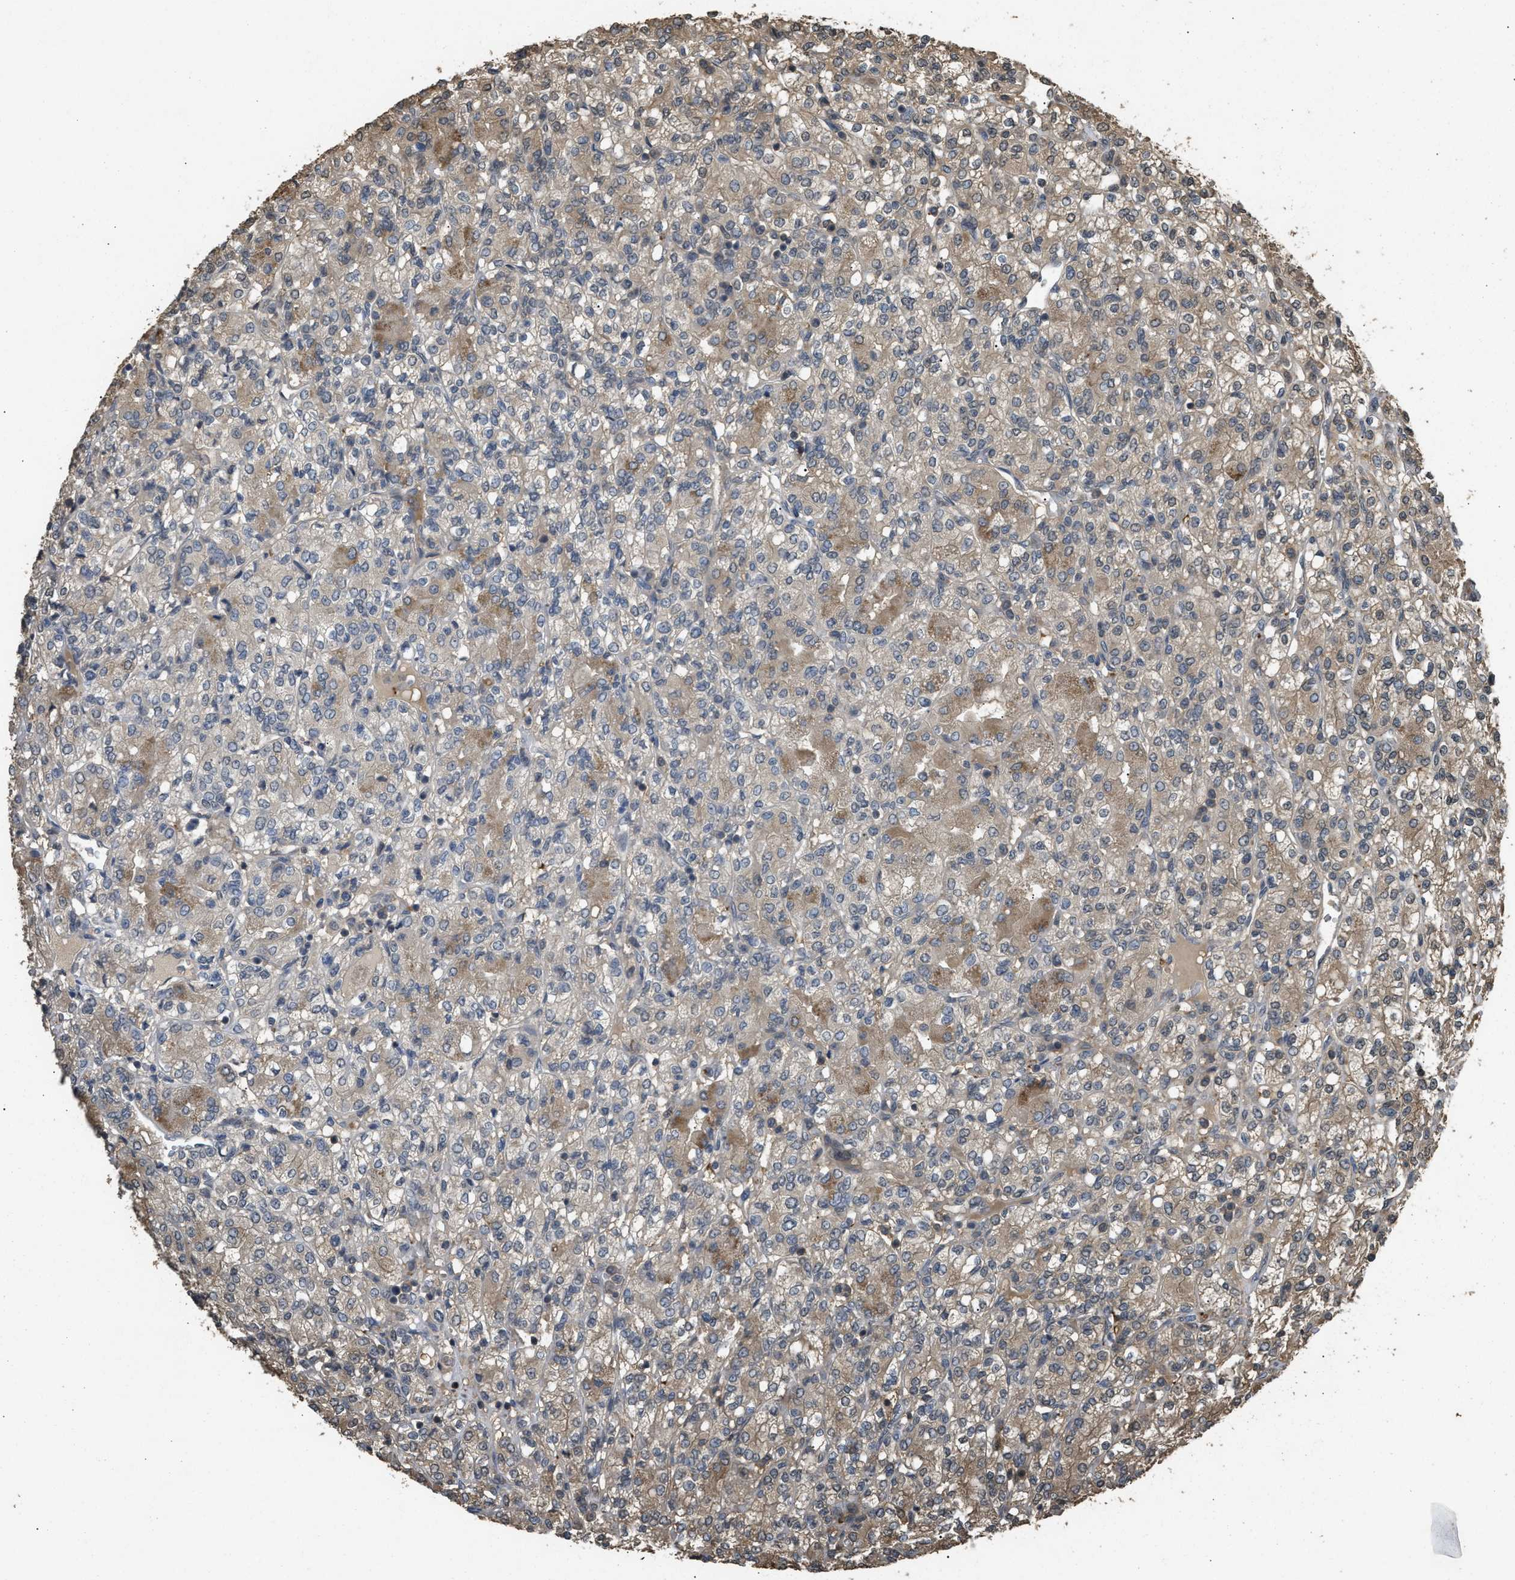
{"staining": {"intensity": "weak", "quantity": "25%-75%", "location": "cytoplasmic/membranous"}, "tissue": "renal cancer", "cell_type": "Tumor cells", "image_type": "cancer", "snomed": [{"axis": "morphology", "description": "Adenocarcinoma, NOS"}, {"axis": "topography", "description": "Kidney"}], "caption": "Immunohistochemical staining of human renal adenocarcinoma displays low levels of weak cytoplasmic/membranous protein positivity in about 25%-75% of tumor cells. (brown staining indicates protein expression, while blue staining denotes nuclei).", "gene": "ARHGDIA", "patient": {"sex": "male", "age": 77}}